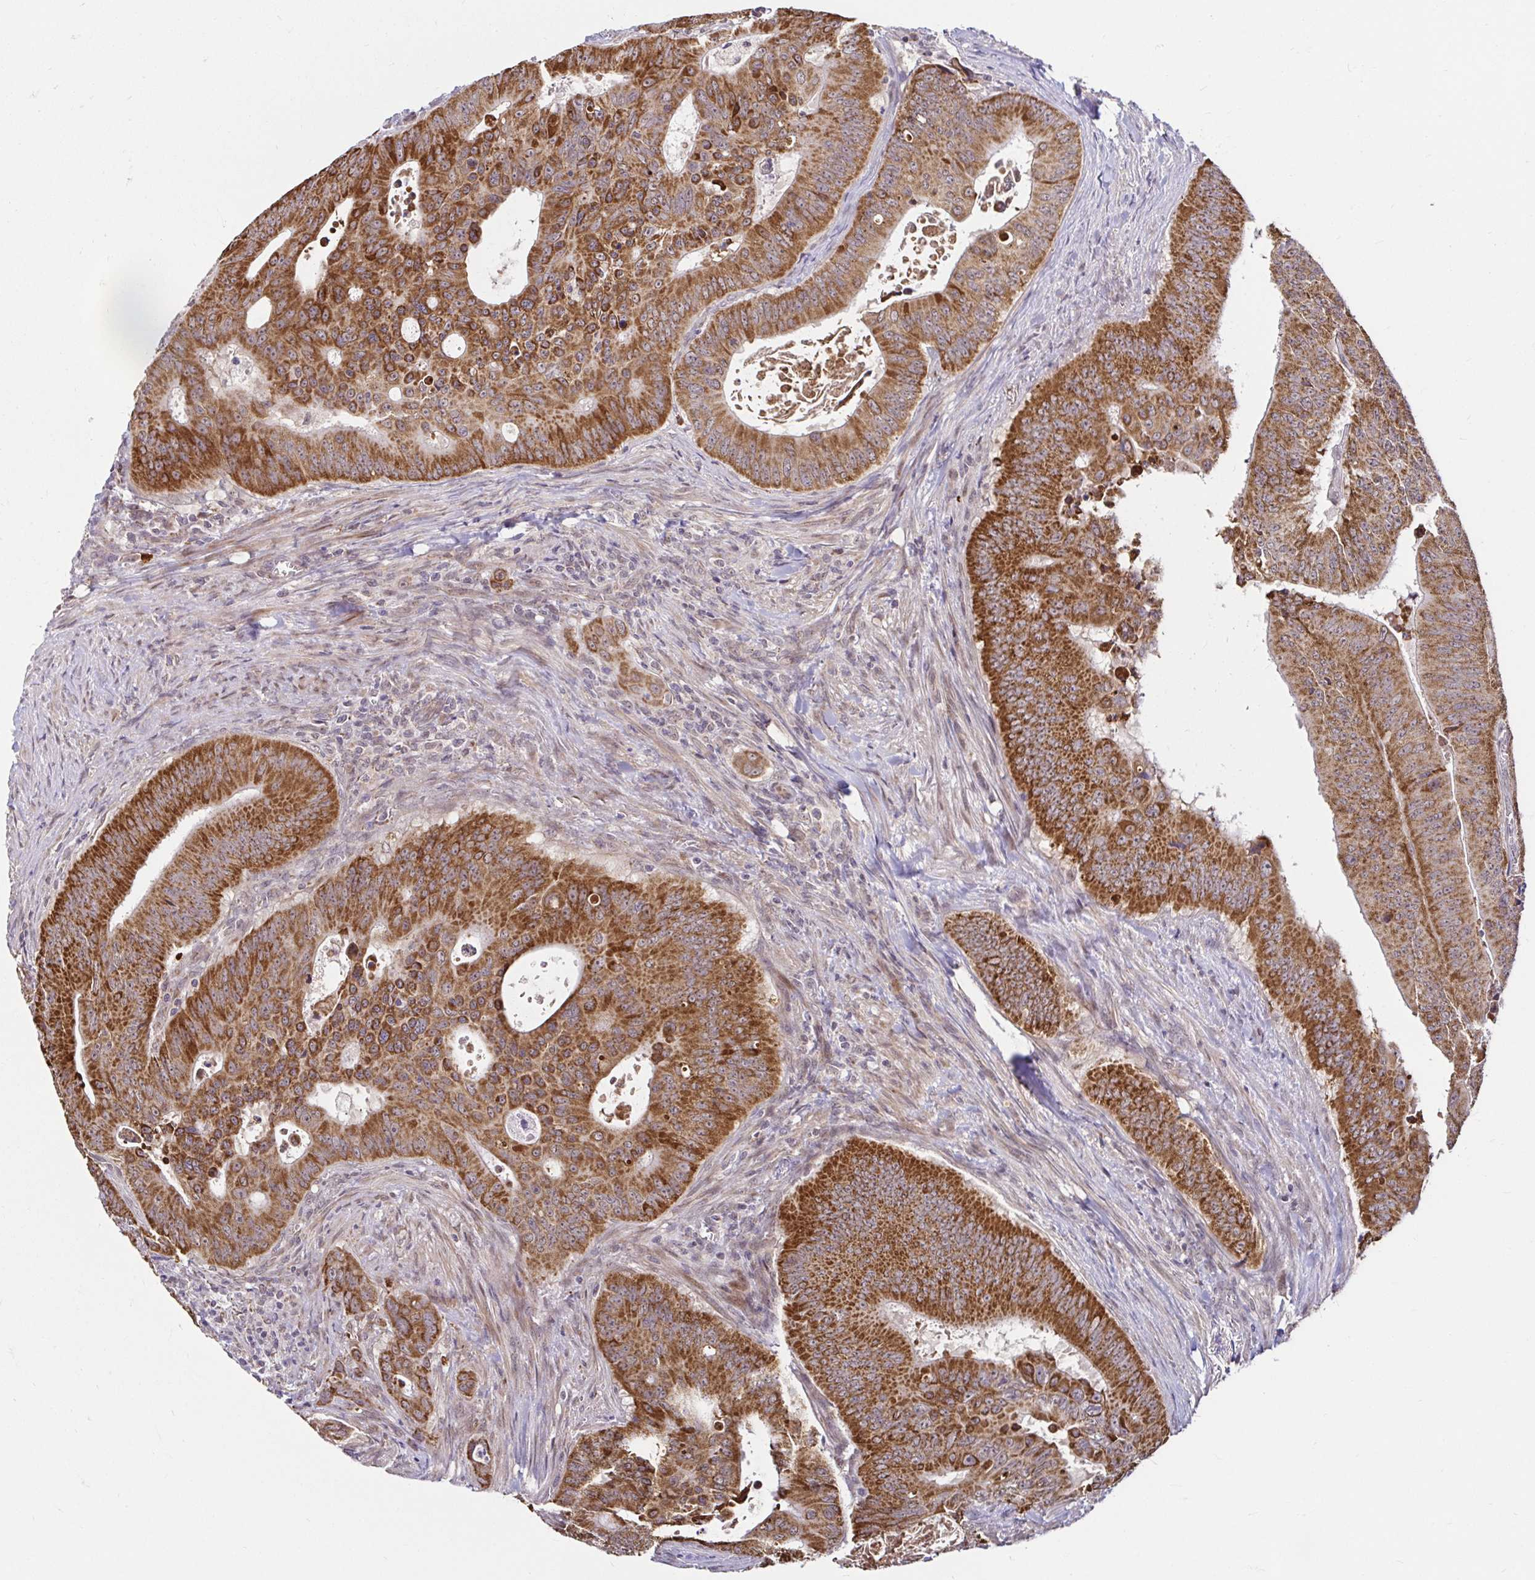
{"staining": {"intensity": "strong", "quantity": ">75%", "location": "cytoplasmic/membranous"}, "tissue": "colorectal cancer", "cell_type": "Tumor cells", "image_type": "cancer", "snomed": [{"axis": "morphology", "description": "Adenocarcinoma, NOS"}, {"axis": "topography", "description": "Colon"}], "caption": "Colorectal cancer was stained to show a protein in brown. There is high levels of strong cytoplasmic/membranous positivity in approximately >75% of tumor cells.", "gene": "TIMM50", "patient": {"sex": "male", "age": 62}}